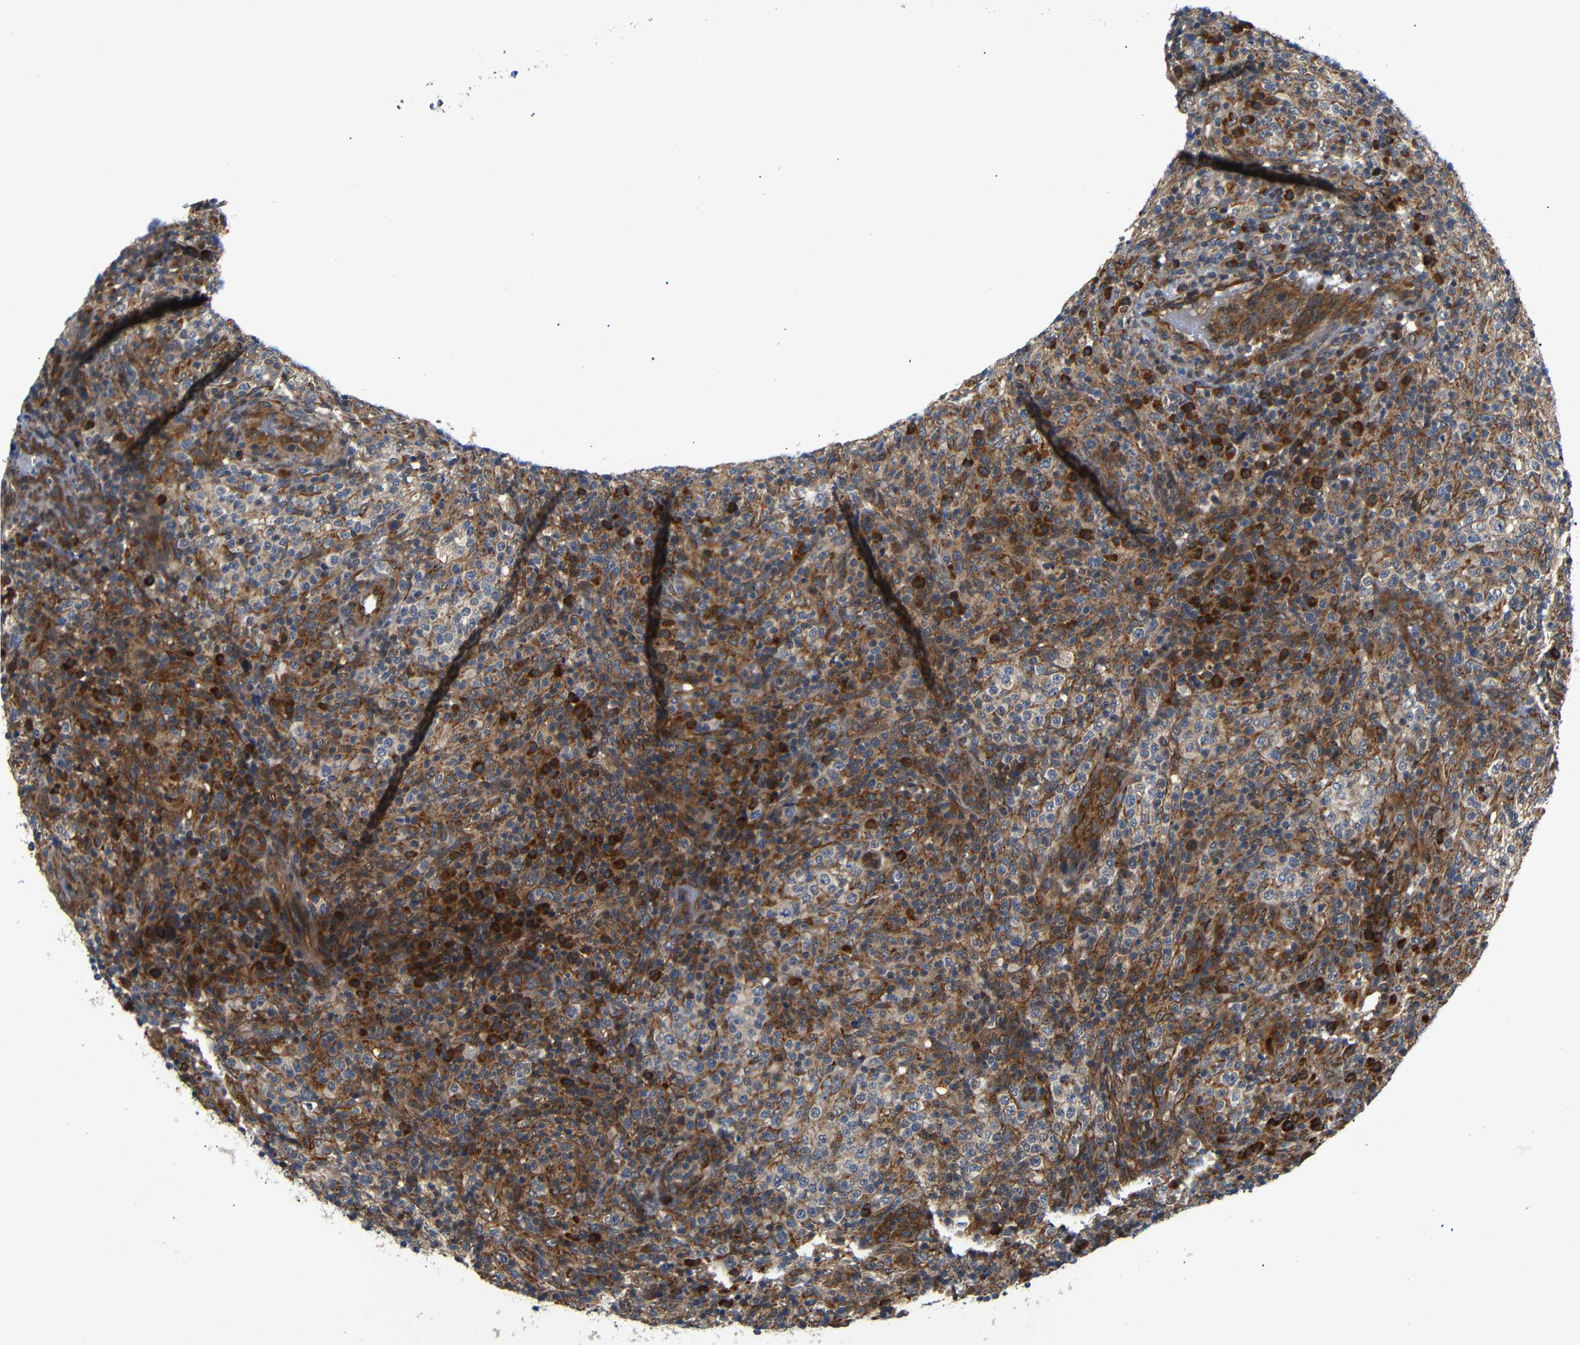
{"staining": {"intensity": "strong", "quantity": "<25%", "location": "cytoplasmic/membranous"}, "tissue": "lymphoma", "cell_type": "Tumor cells", "image_type": "cancer", "snomed": [{"axis": "morphology", "description": "Malignant lymphoma, non-Hodgkin's type, High grade"}, {"axis": "topography", "description": "Lymph node"}], "caption": "The immunohistochemical stain labels strong cytoplasmic/membranous expression in tumor cells of malignant lymphoma, non-Hodgkin's type (high-grade) tissue.", "gene": "KANK4", "patient": {"sex": "female", "age": 76}}